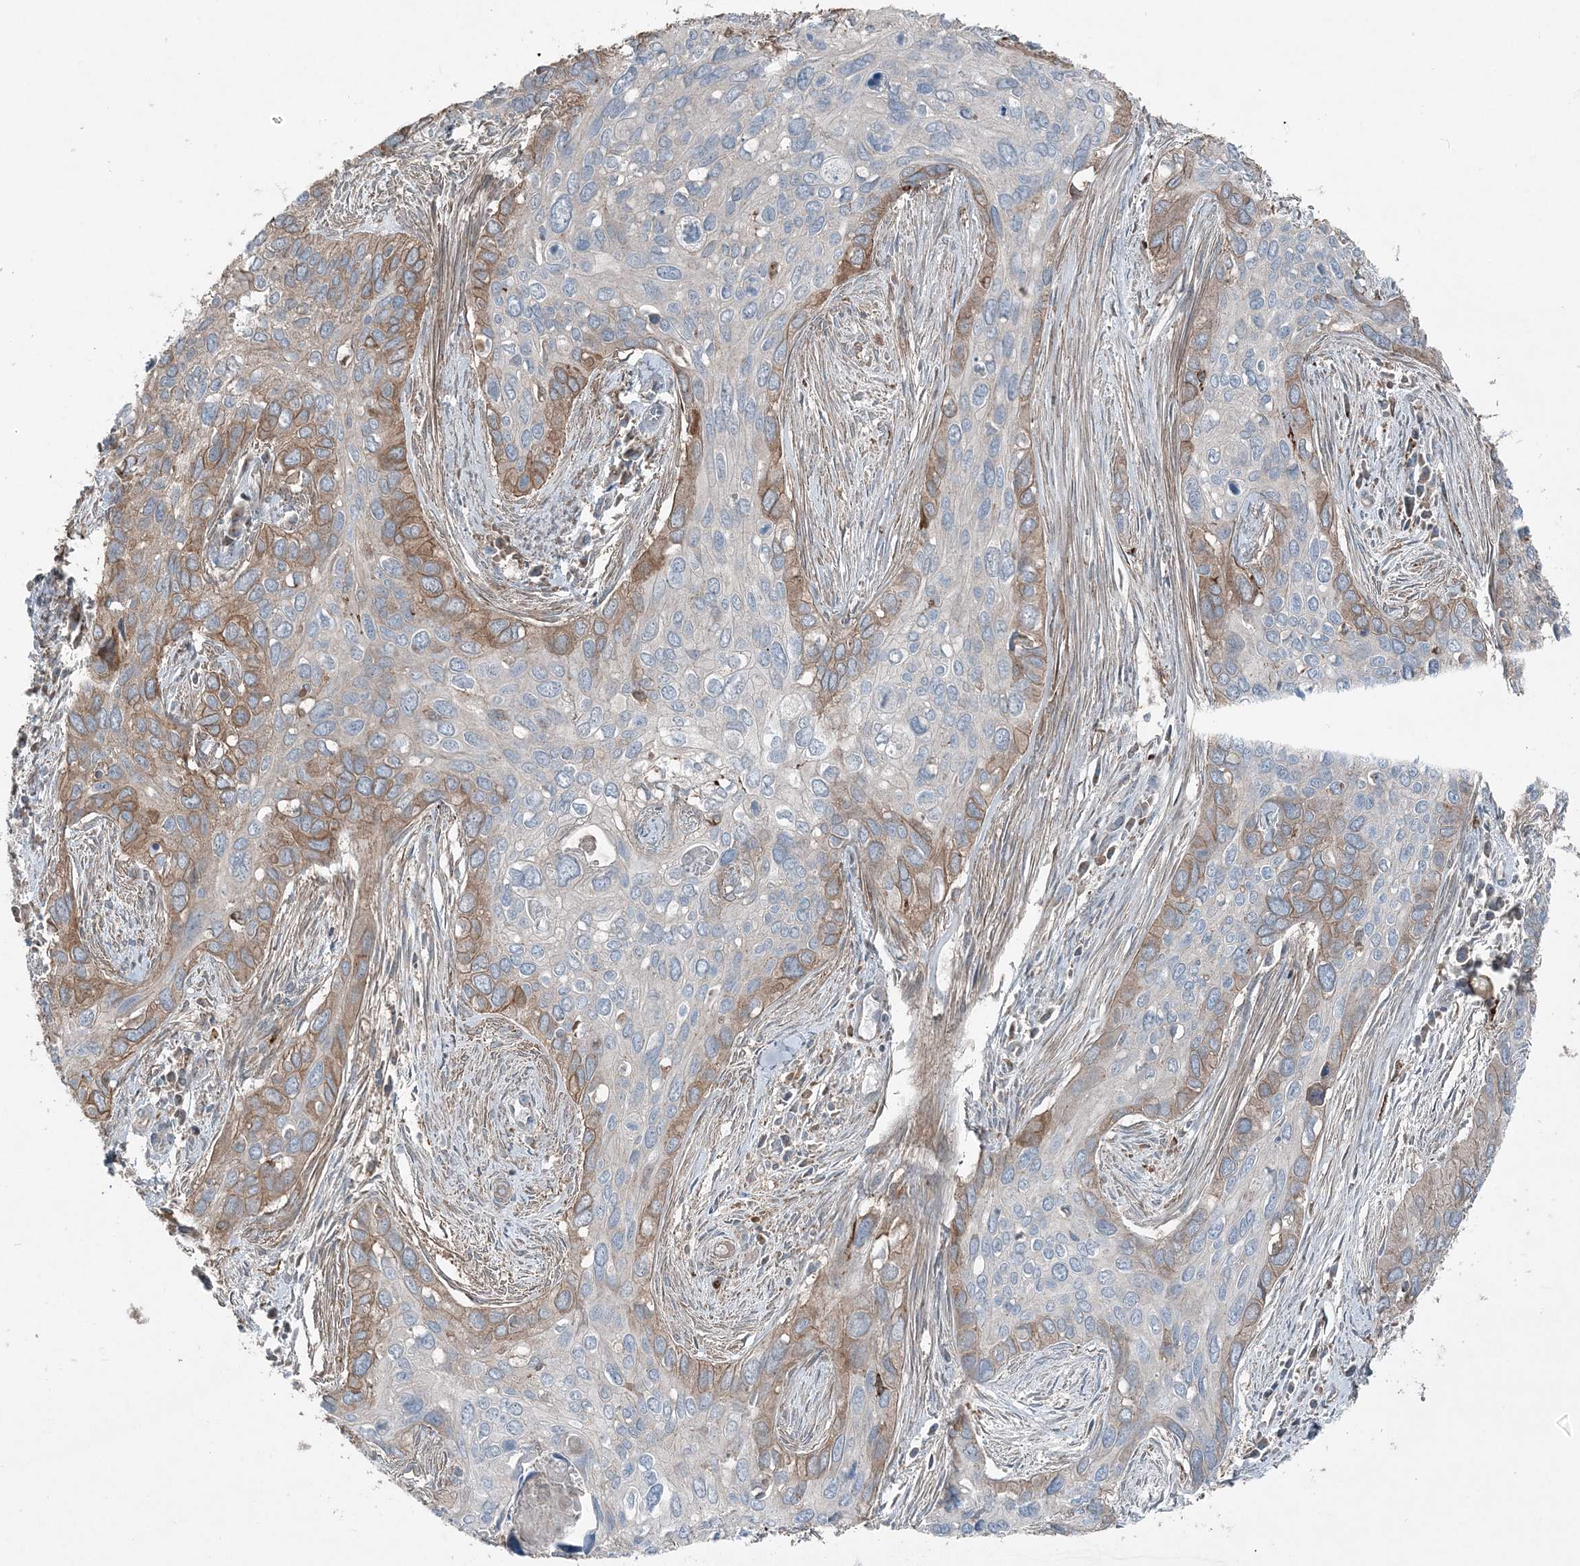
{"staining": {"intensity": "moderate", "quantity": "<25%", "location": "cytoplasmic/membranous"}, "tissue": "cervical cancer", "cell_type": "Tumor cells", "image_type": "cancer", "snomed": [{"axis": "morphology", "description": "Squamous cell carcinoma, NOS"}, {"axis": "topography", "description": "Cervix"}], "caption": "Cervical squamous cell carcinoma stained with a brown dye displays moderate cytoplasmic/membranous positive positivity in approximately <25% of tumor cells.", "gene": "KY", "patient": {"sex": "female", "age": 55}}